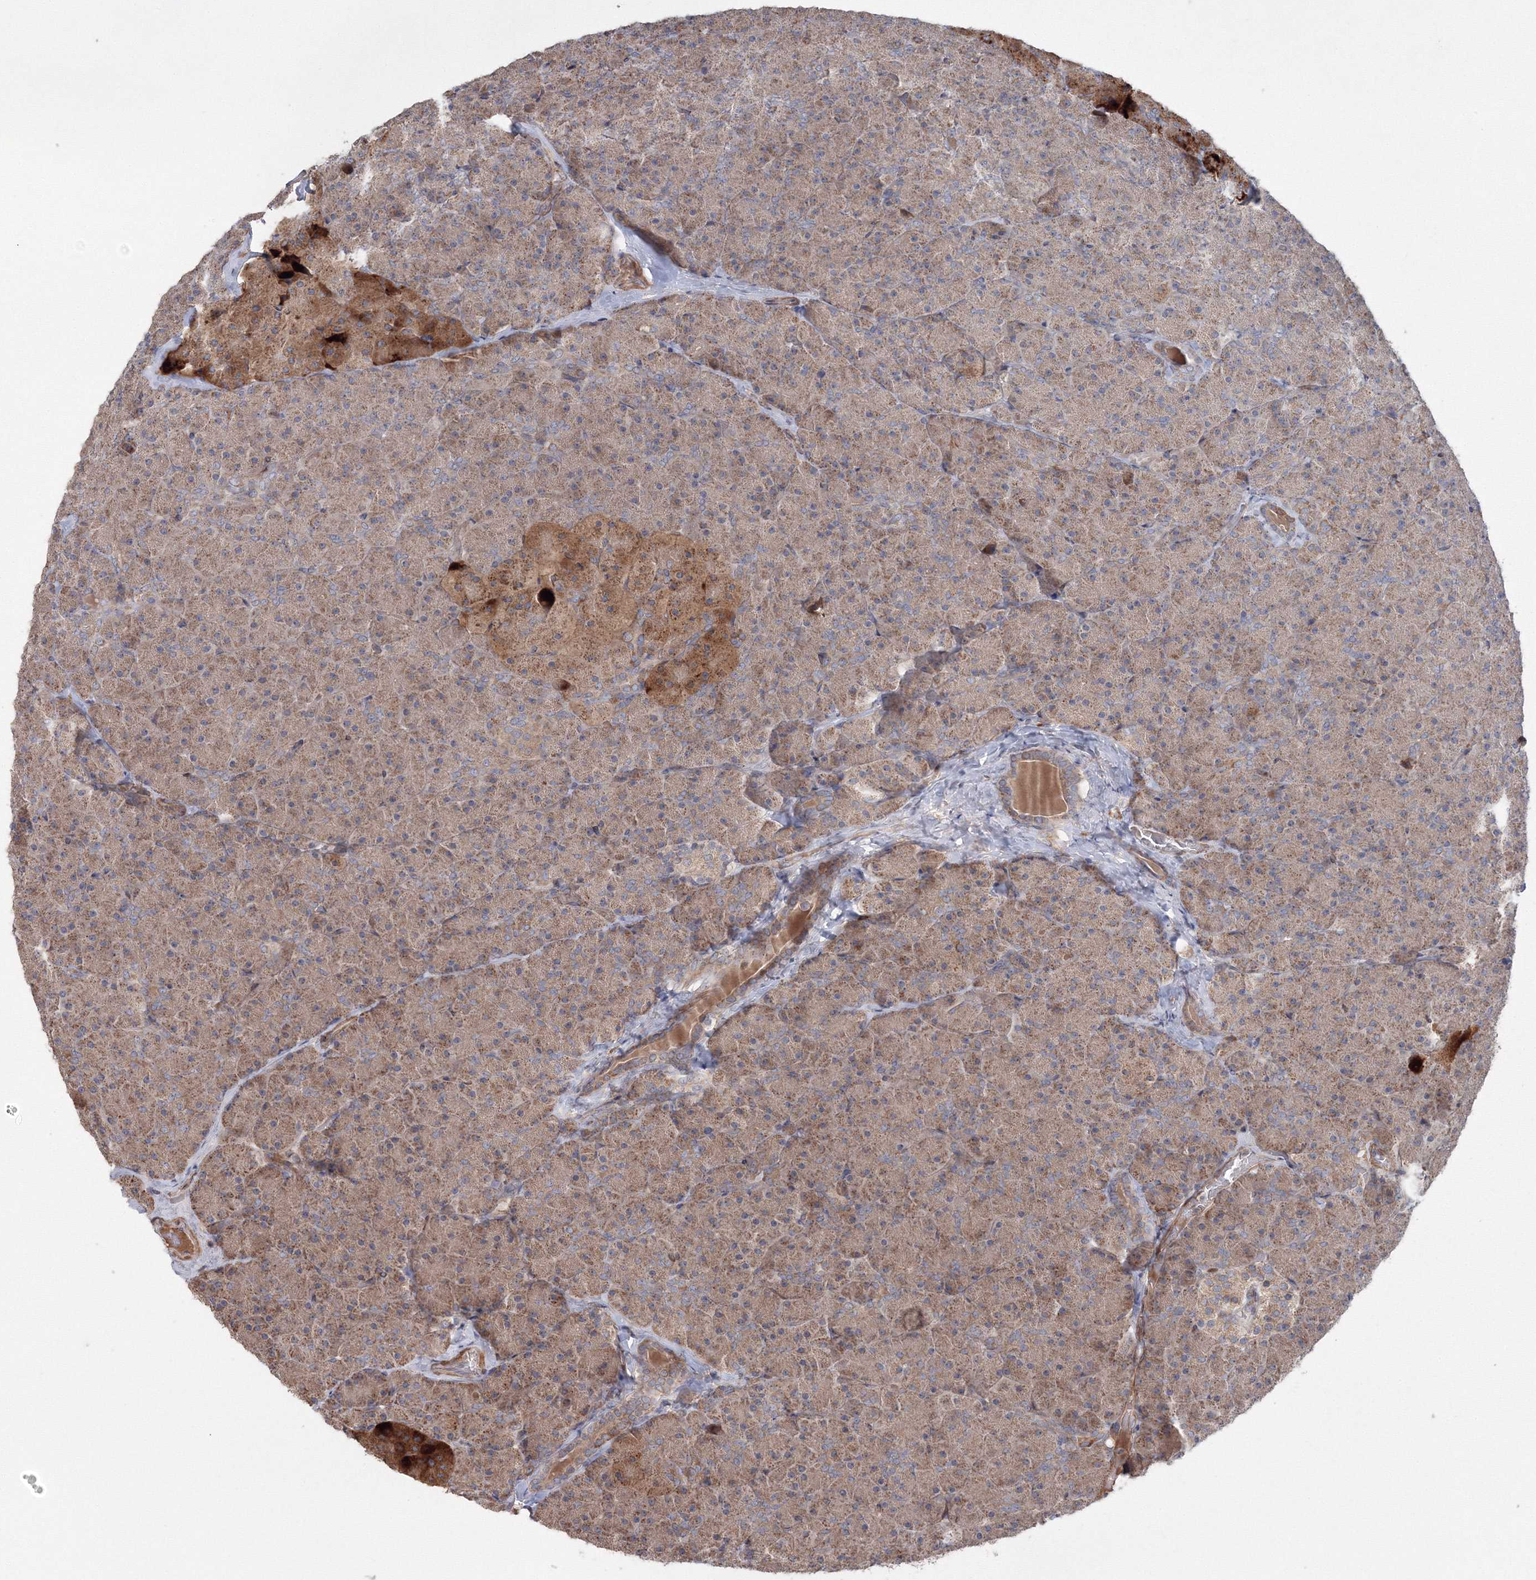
{"staining": {"intensity": "moderate", "quantity": ">75%", "location": "cytoplasmic/membranous"}, "tissue": "pancreas", "cell_type": "Exocrine glandular cells", "image_type": "normal", "snomed": [{"axis": "morphology", "description": "Normal tissue, NOS"}, {"axis": "topography", "description": "Pancreas"}], "caption": "Immunohistochemistry photomicrograph of normal pancreas: human pancreas stained using immunohistochemistry (IHC) demonstrates medium levels of moderate protein expression localized specifically in the cytoplasmic/membranous of exocrine glandular cells, appearing as a cytoplasmic/membranous brown color.", "gene": "NOA1", "patient": {"sex": "male", "age": 36}}